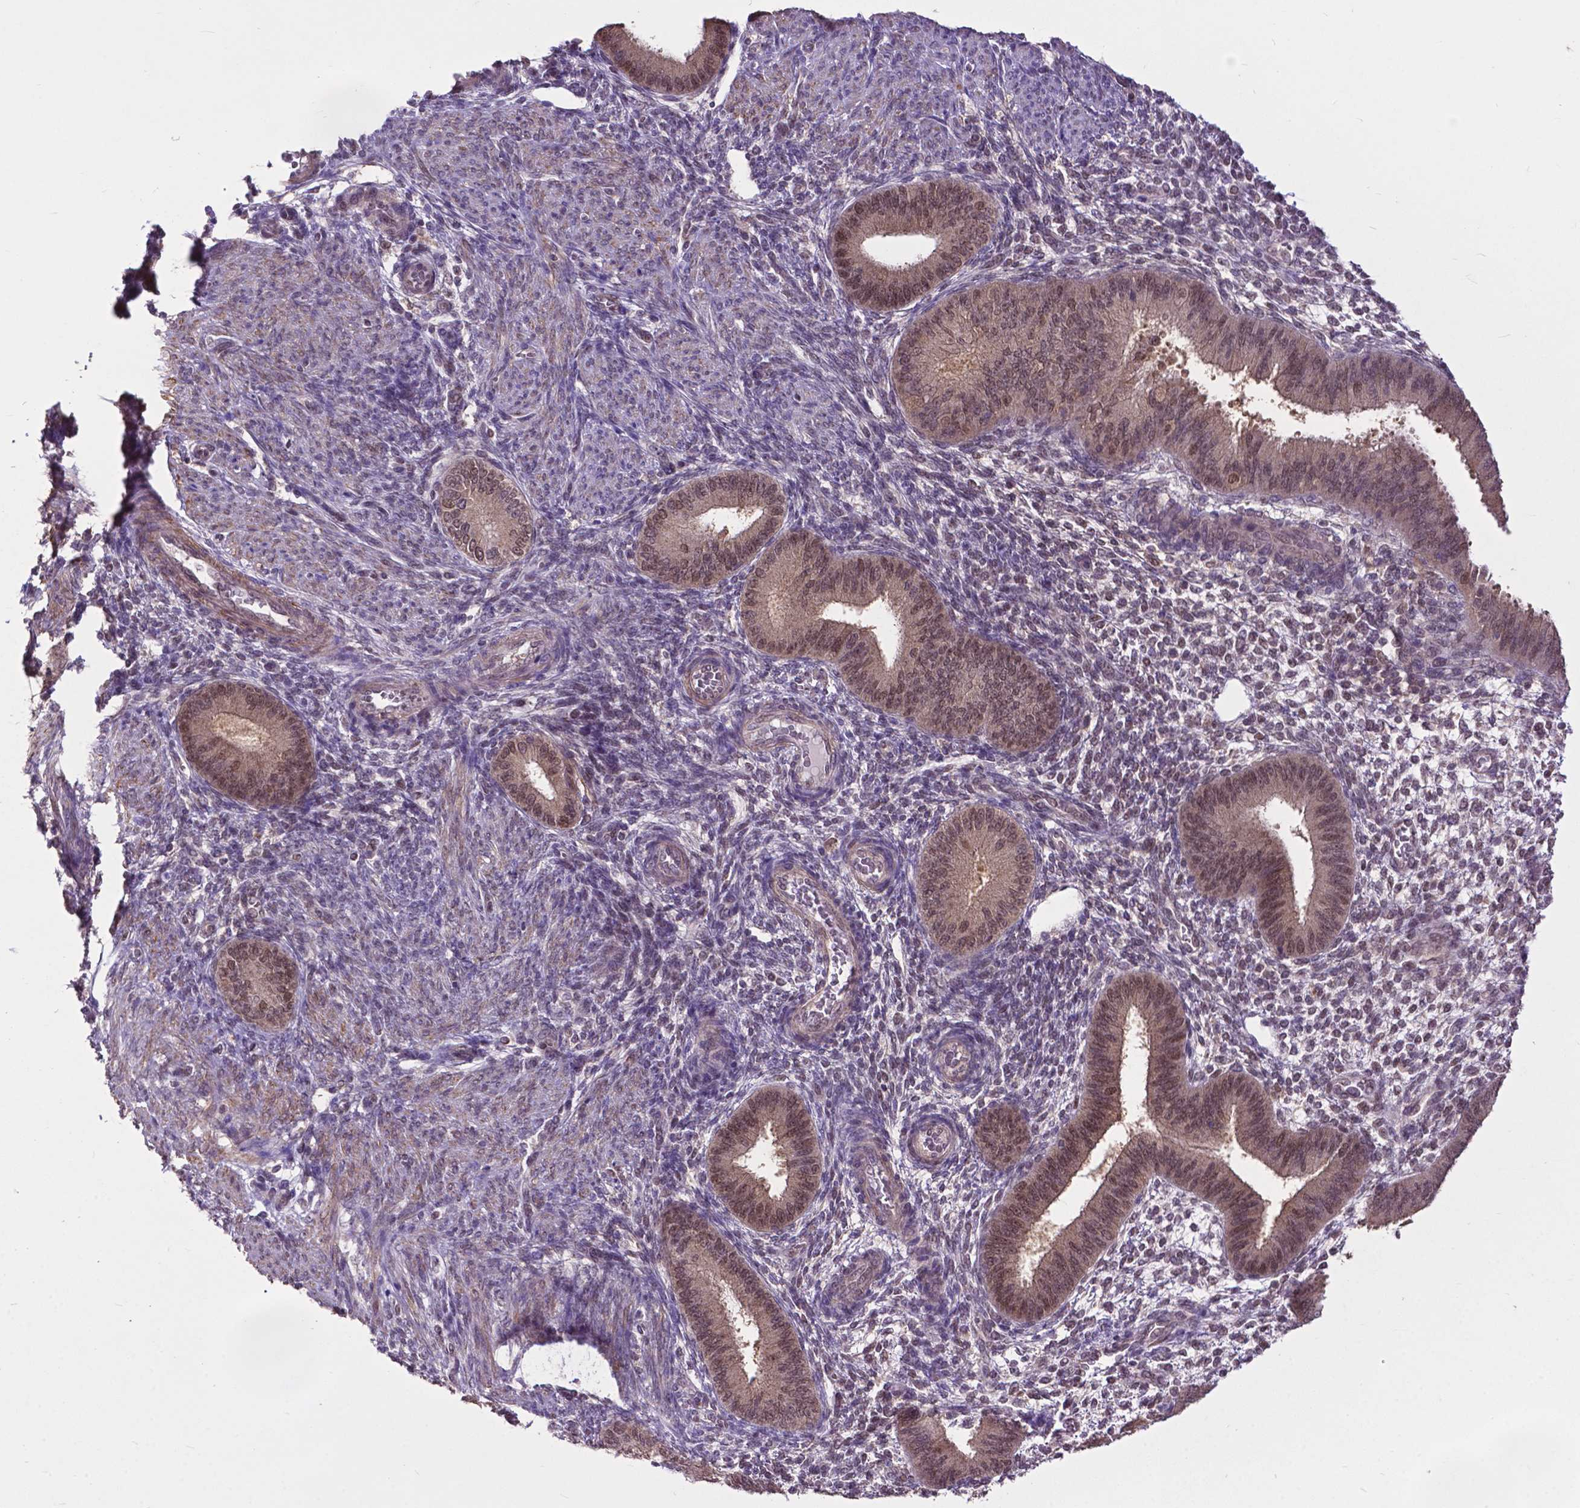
{"staining": {"intensity": "negative", "quantity": "none", "location": "none"}, "tissue": "endometrium", "cell_type": "Cells in endometrial stroma", "image_type": "normal", "snomed": [{"axis": "morphology", "description": "Normal tissue, NOS"}, {"axis": "topography", "description": "Endometrium"}], "caption": "IHC of benign human endometrium shows no positivity in cells in endometrial stroma.", "gene": "OTUB1", "patient": {"sex": "female", "age": 39}}